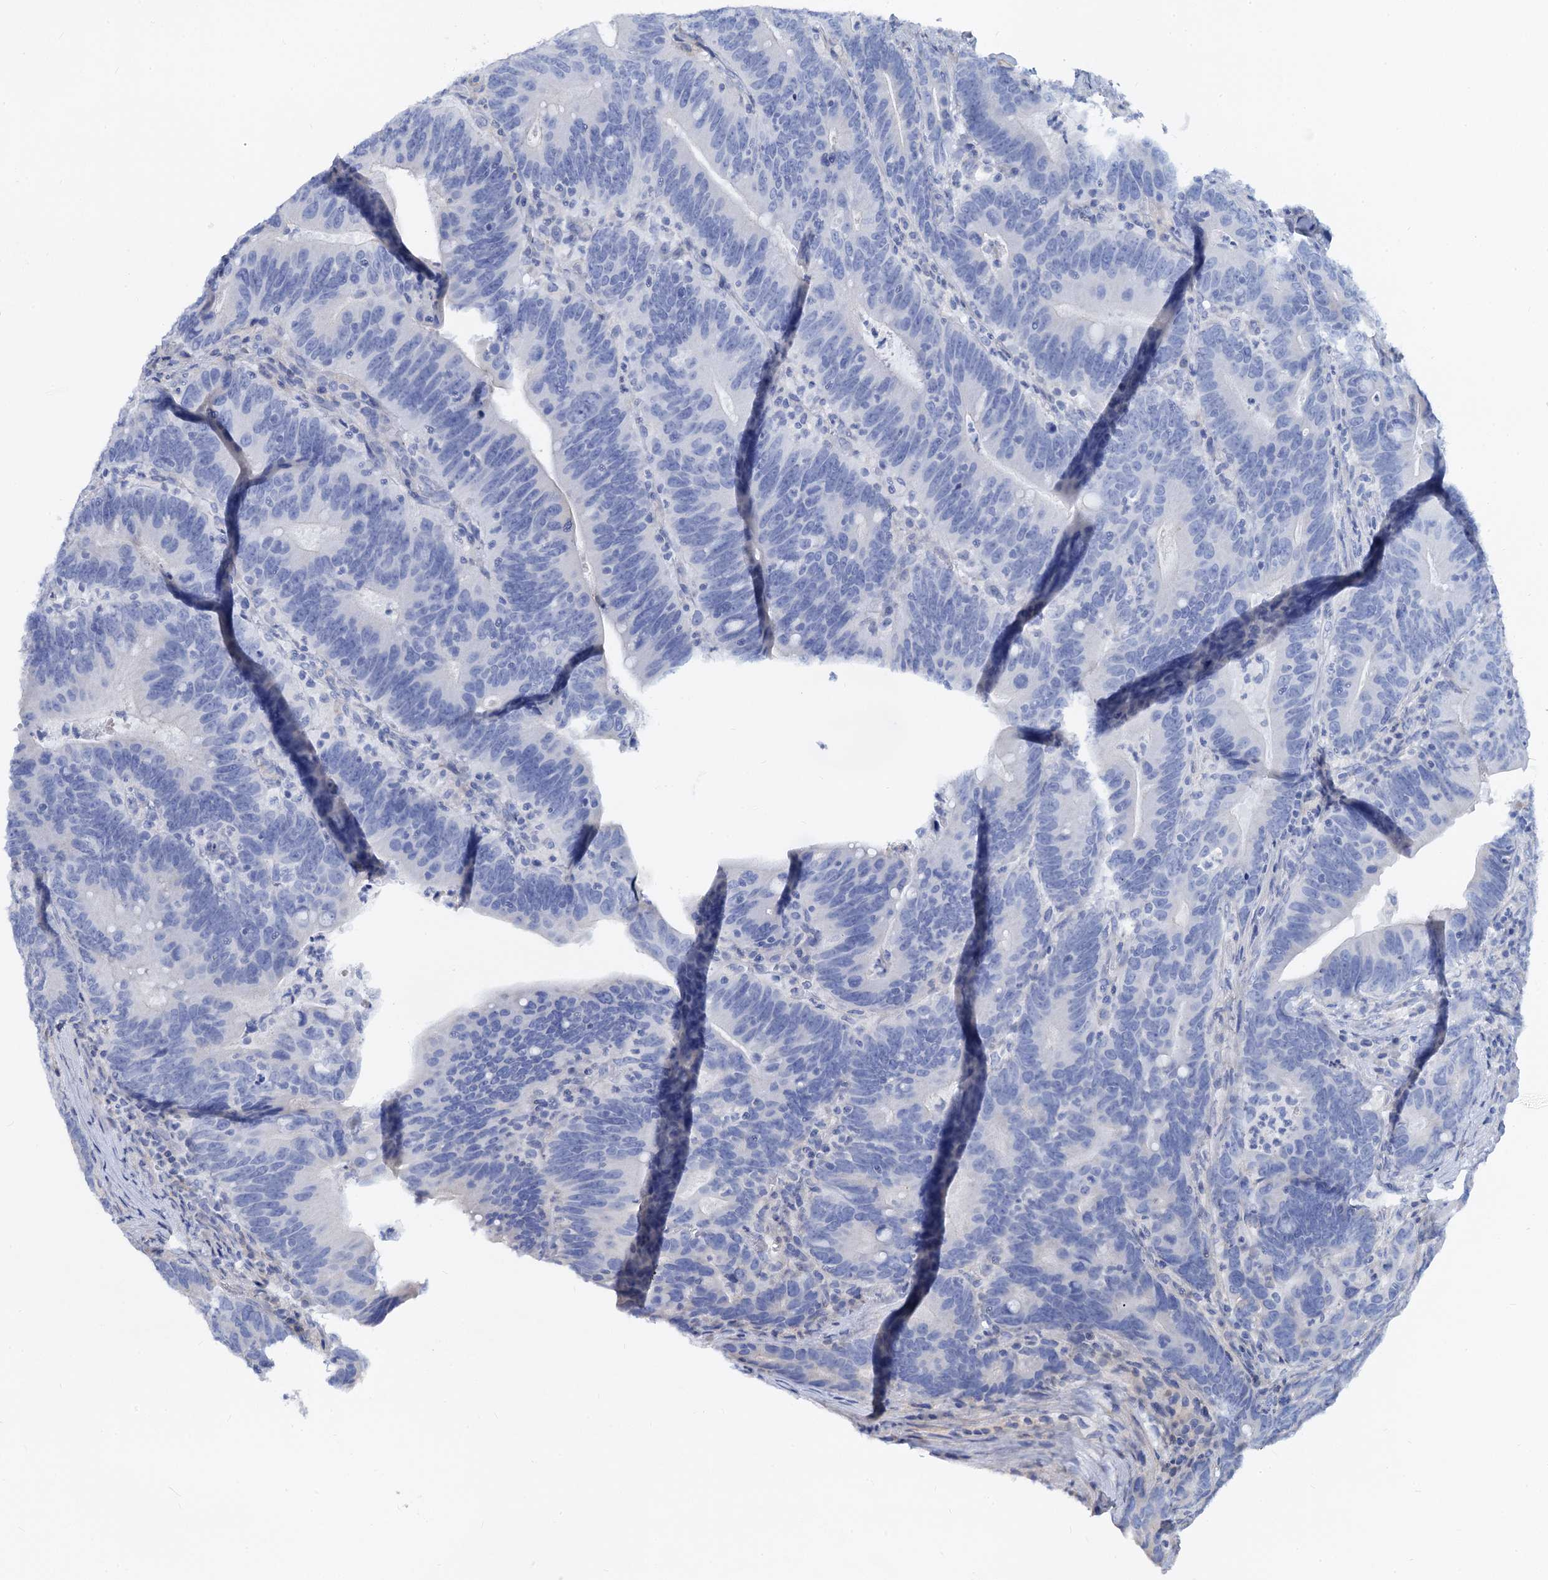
{"staining": {"intensity": "negative", "quantity": "none", "location": "none"}, "tissue": "colorectal cancer", "cell_type": "Tumor cells", "image_type": "cancer", "snomed": [{"axis": "morphology", "description": "Adenocarcinoma, NOS"}, {"axis": "topography", "description": "Colon"}], "caption": "Image shows no protein positivity in tumor cells of colorectal cancer (adenocarcinoma) tissue. Nuclei are stained in blue.", "gene": "RBP3", "patient": {"sex": "female", "age": 66}}